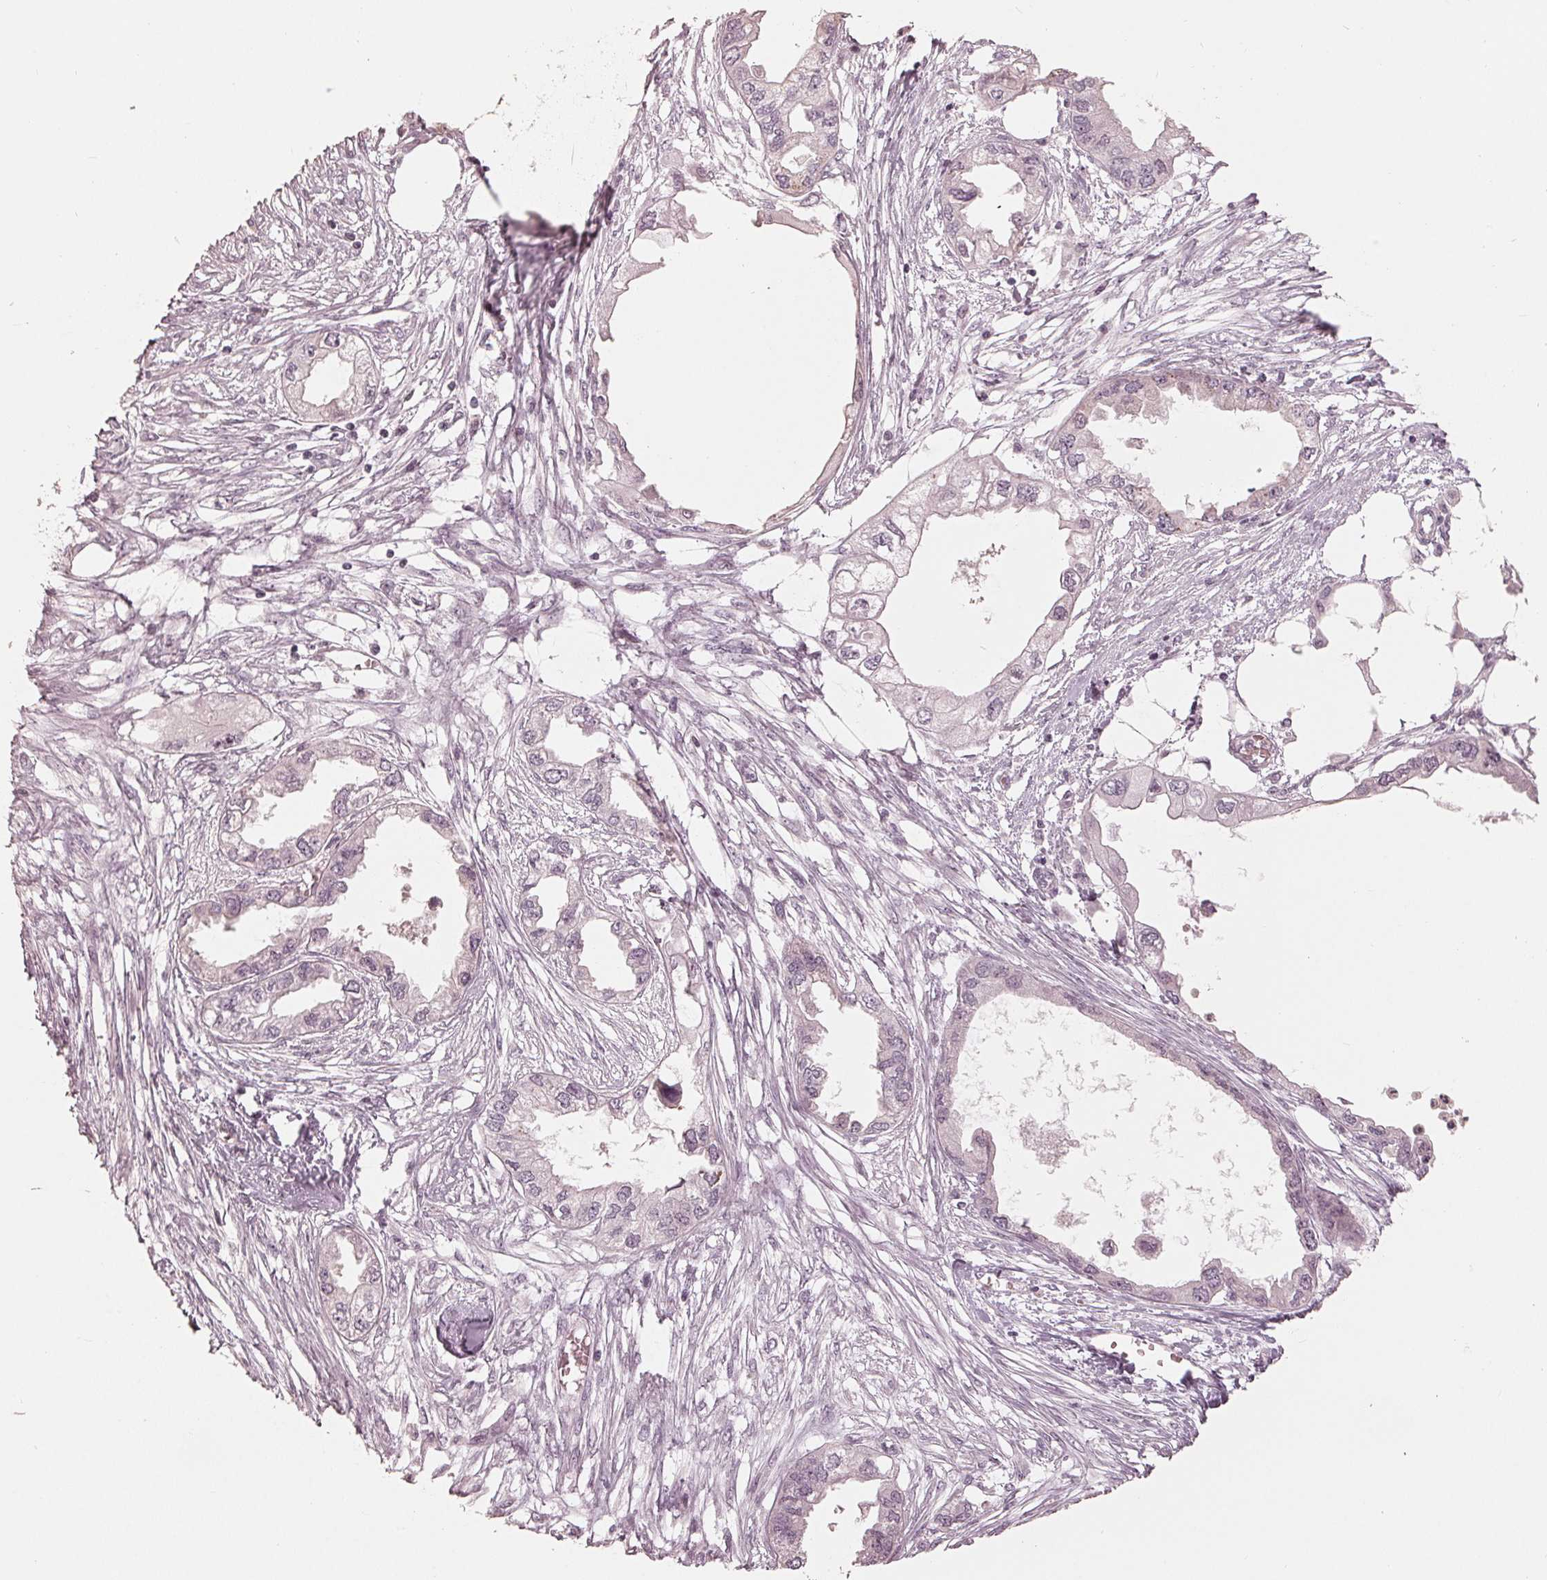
{"staining": {"intensity": "negative", "quantity": "none", "location": "none"}, "tissue": "endometrial cancer", "cell_type": "Tumor cells", "image_type": "cancer", "snomed": [{"axis": "morphology", "description": "Adenocarcinoma, NOS"}, {"axis": "morphology", "description": "Adenocarcinoma, metastatic, NOS"}, {"axis": "topography", "description": "Adipose tissue"}, {"axis": "topography", "description": "Endometrium"}], "caption": "Immunohistochemistry photomicrograph of neoplastic tissue: endometrial metastatic adenocarcinoma stained with DAB shows no significant protein expression in tumor cells.", "gene": "ADPRHL1", "patient": {"sex": "female", "age": 67}}